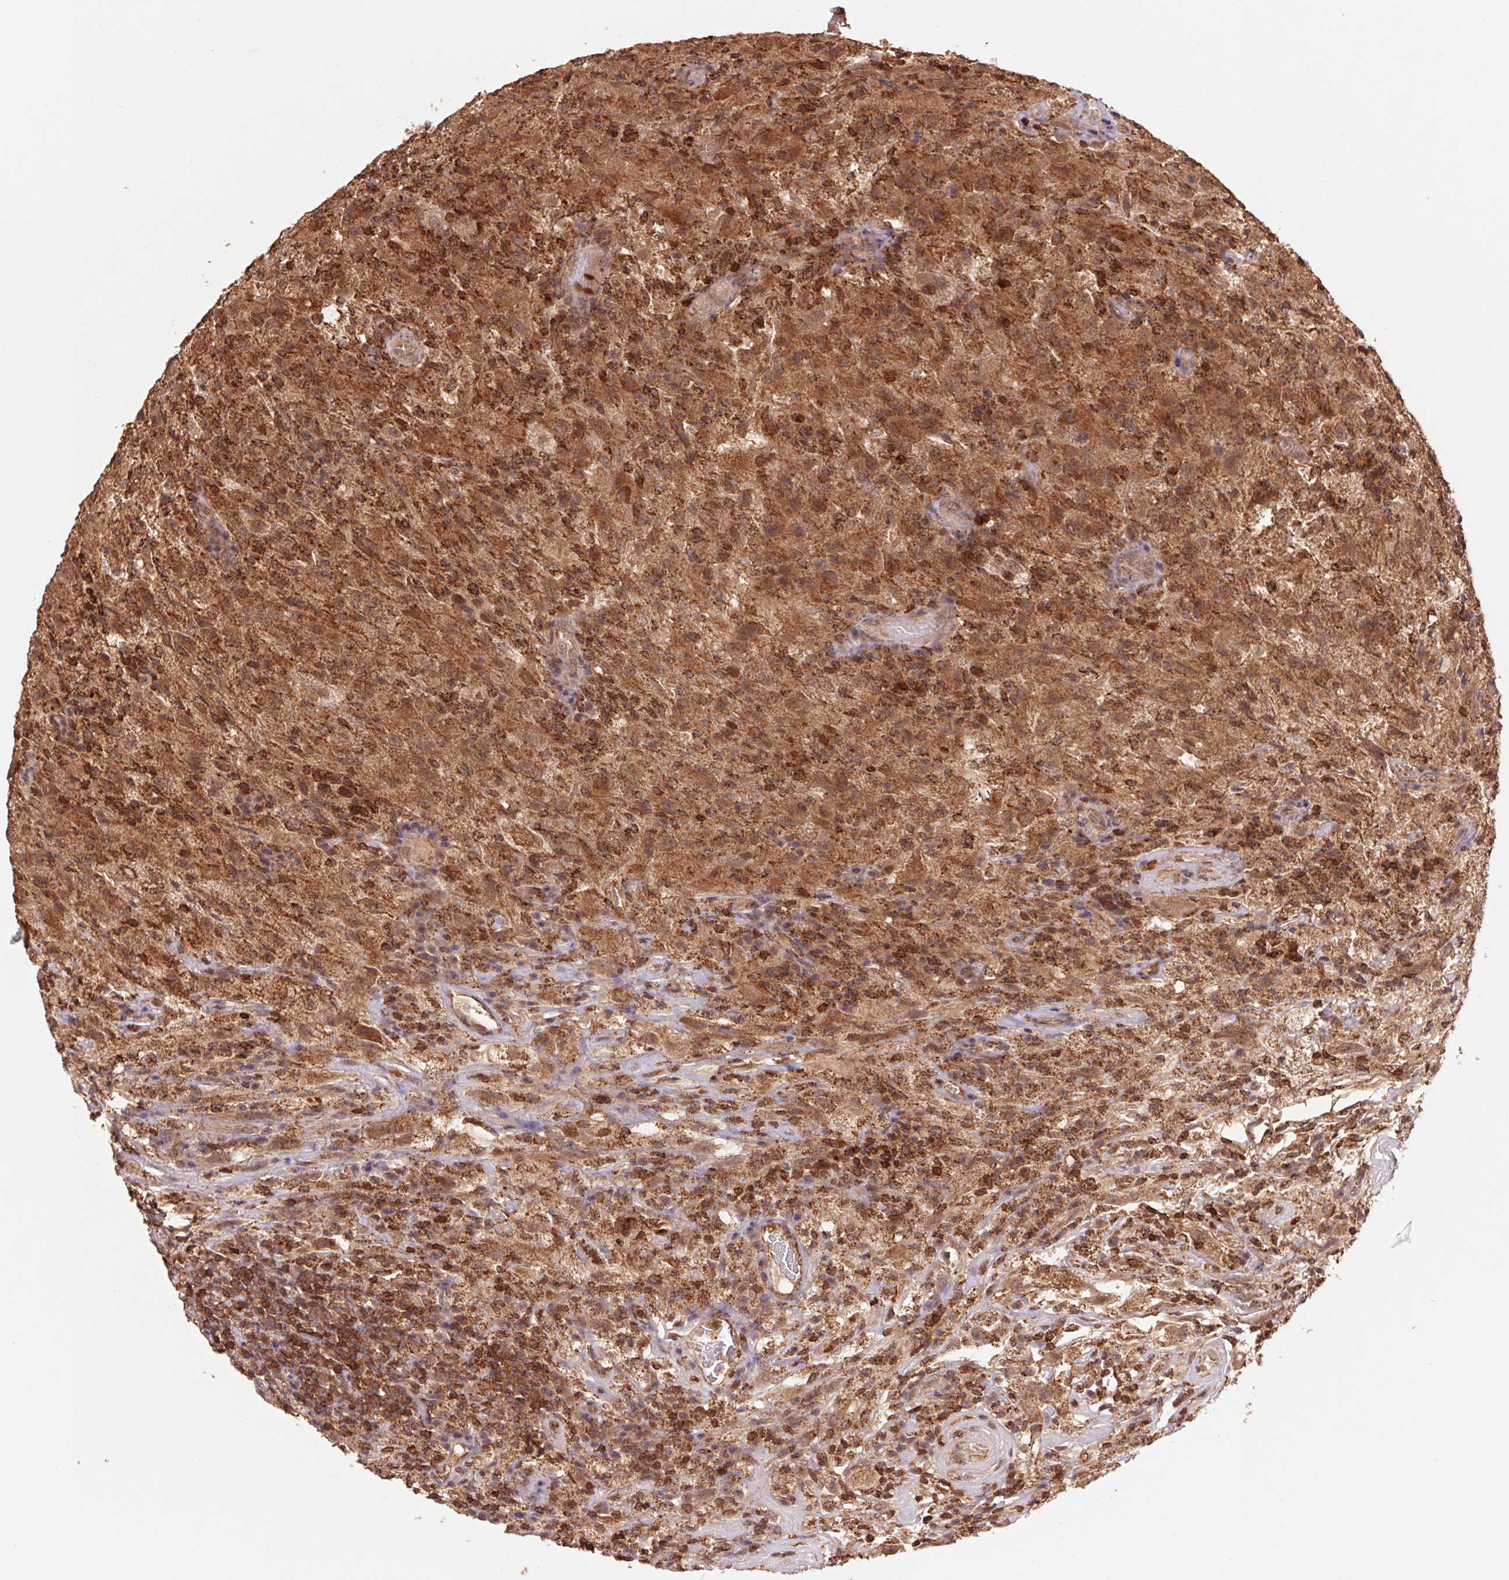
{"staining": {"intensity": "strong", "quantity": ">75%", "location": "cytoplasmic/membranous"}, "tissue": "glioma", "cell_type": "Tumor cells", "image_type": "cancer", "snomed": [{"axis": "morphology", "description": "Glioma, malignant, High grade"}, {"axis": "topography", "description": "Brain"}], "caption": "Malignant glioma (high-grade) tissue exhibits strong cytoplasmic/membranous positivity in approximately >75% of tumor cells The staining was performed using DAB (3,3'-diaminobenzidine), with brown indicating positive protein expression. Nuclei are stained blue with hematoxylin.", "gene": "URM1", "patient": {"sex": "male", "age": 68}}